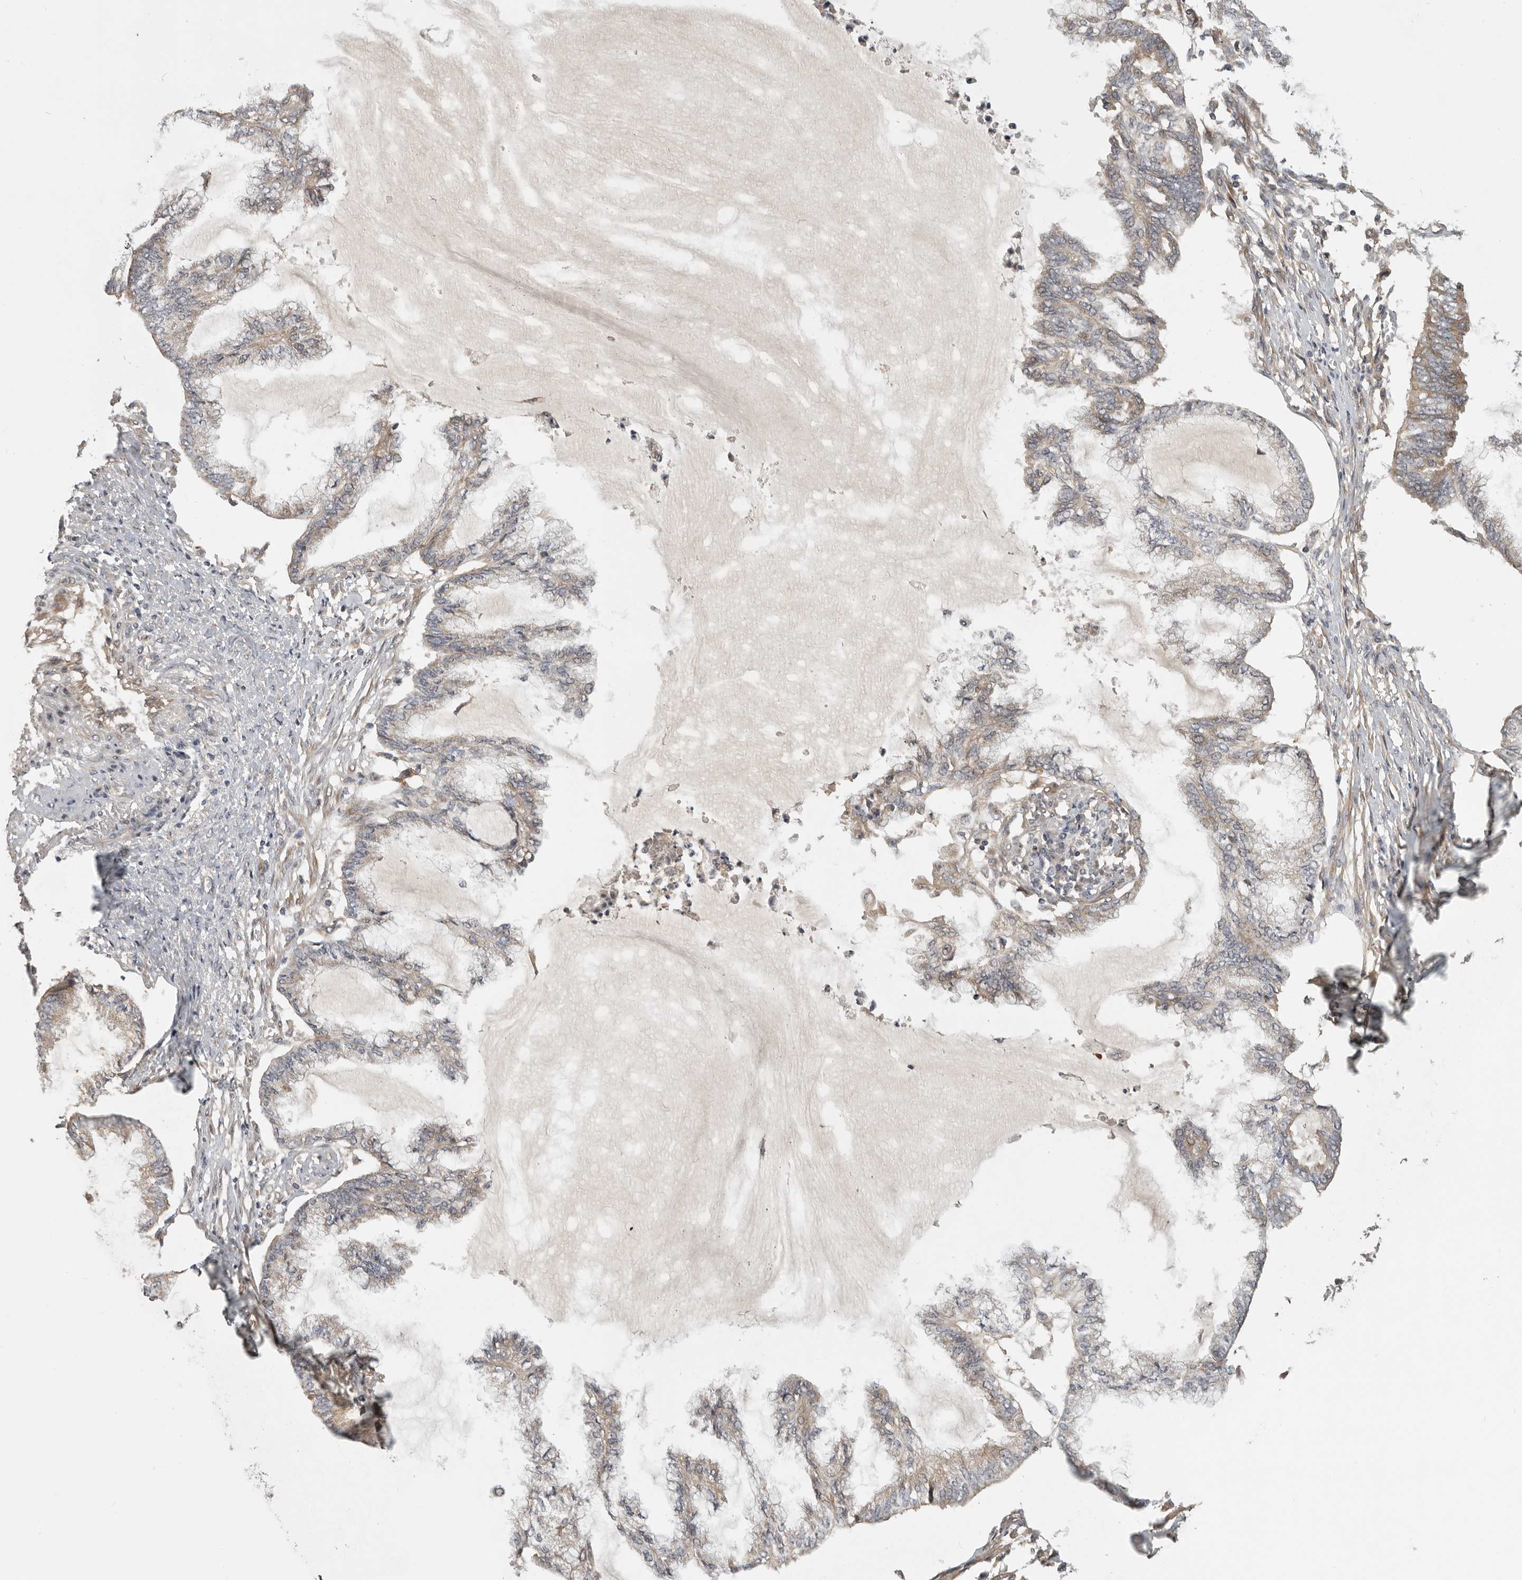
{"staining": {"intensity": "weak", "quantity": "25%-75%", "location": "cytoplasmic/membranous"}, "tissue": "endometrial cancer", "cell_type": "Tumor cells", "image_type": "cancer", "snomed": [{"axis": "morphology", "description": "Adenocarcinoma, NOS"}, {"axis": "topography", "description": "Endometrium"}], "caption": "Protein staining of endometrial cancer (adenocarcinoma) tissue demonstrates weak cytoplasmic/membranous expression in about 25%-75% of tumor cells.", "gene": "CUEDC1", "patient": {"sex": "female", "age": 86}}